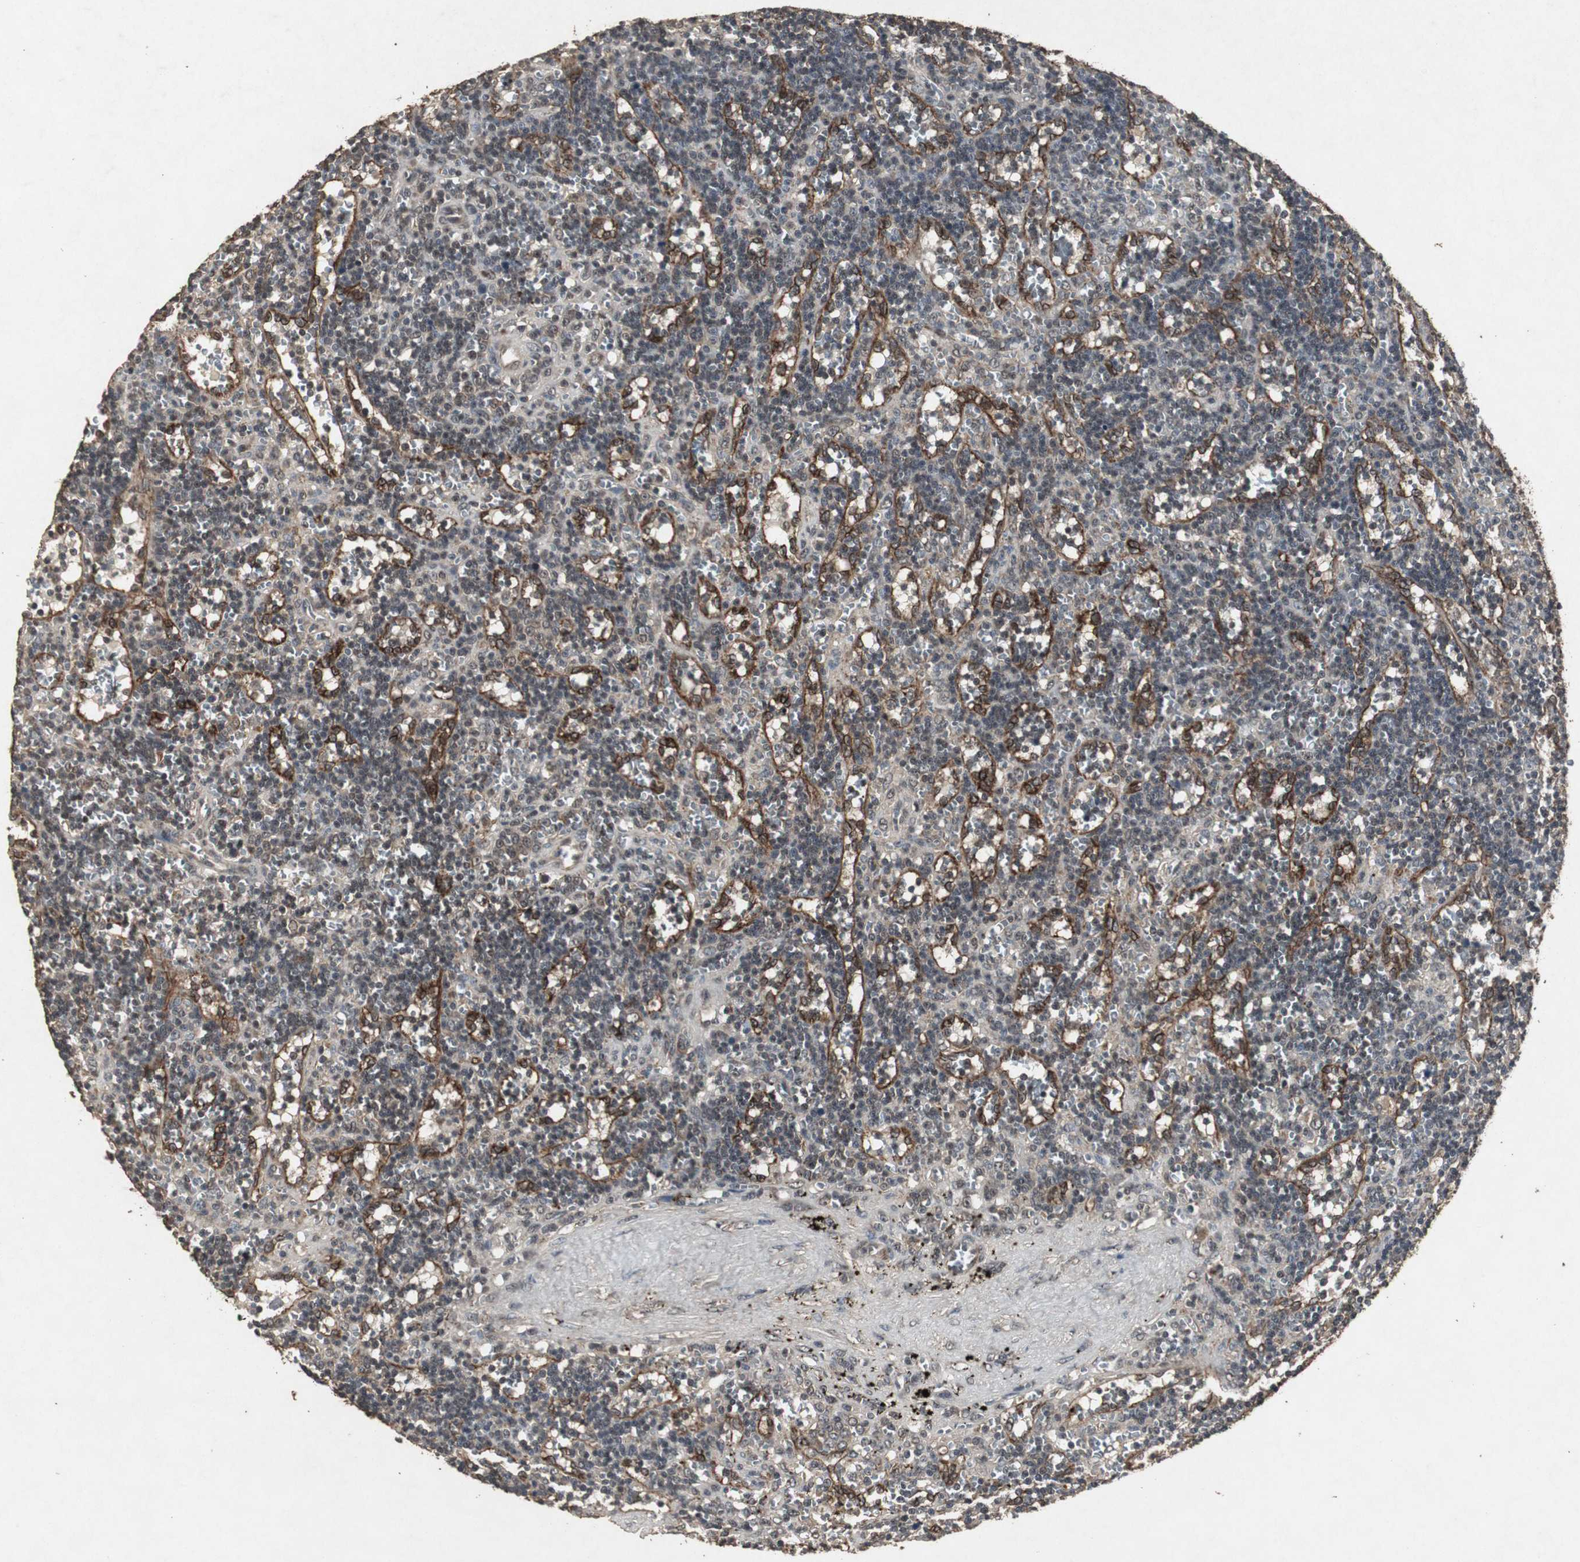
{"staining": {"intensity": "moderate", "quantity": "25%-75%", "location": "nuclear"}, "tissue": "lymphoma", "cell_type": "Tumor cells", "image_type": "cancer", "snomed": [{"axis": "morphology", "description": "Malignant lymphoma, non-Hodgkin's type, Low grade"}, {"axis": "topography", "description": "Spleen"}], "caption": "Lymphoma stained with DAB IHC demonstrates medium levels of moderate nuclear staining in approximately 25%-75% of tumor cells.", "gene": "EMX1", "patient": {"sex": "male", "age": 60}}